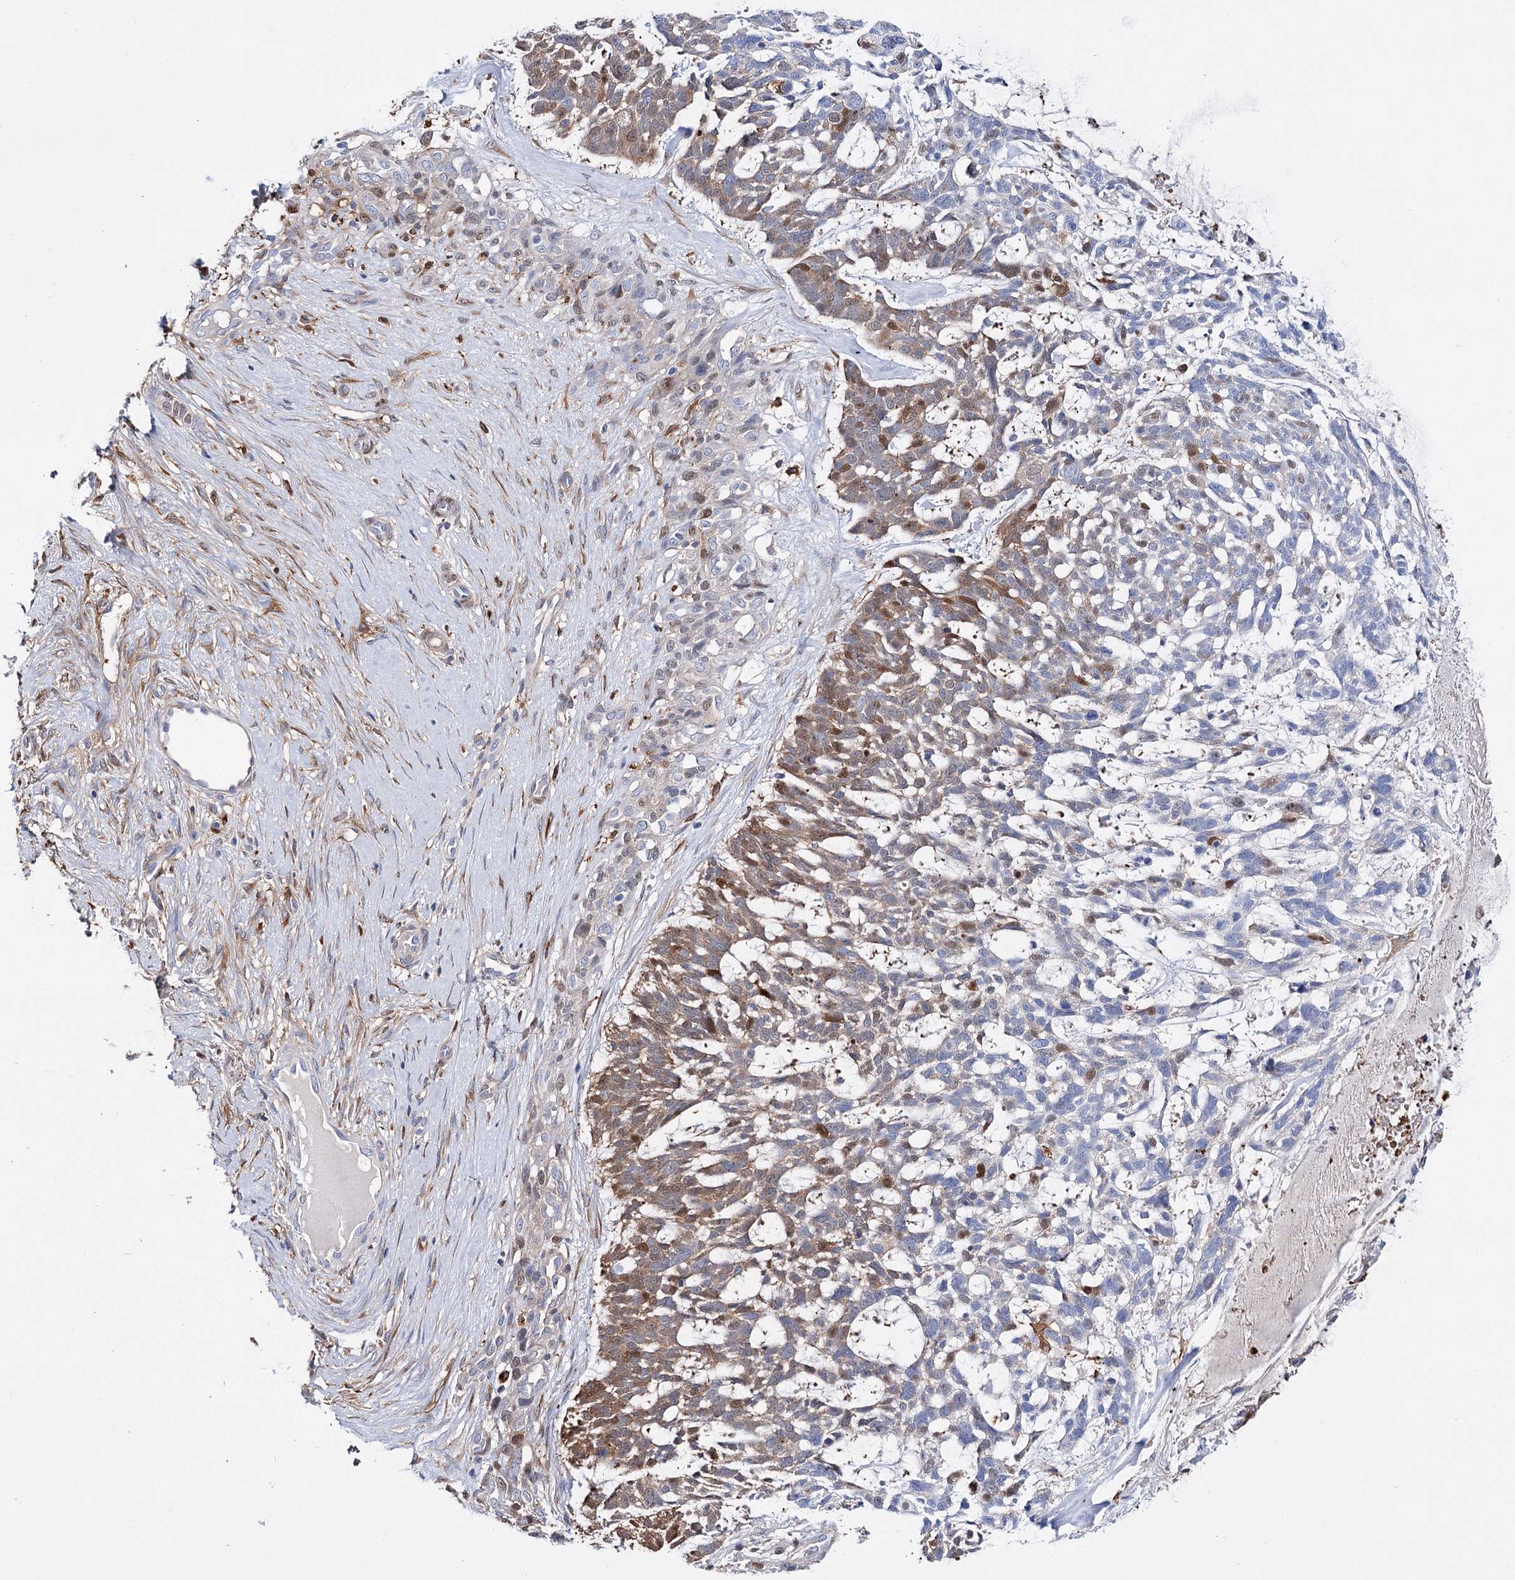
{"staining": {"intensity": "moderate", "quantity": "25%-75%", "location": "cytoplasmic/membranous"}, "tissue": "skin cancer", "cell_type": "Tumor cells", "image_type": "cancer", "snomed": [{"axis": "morphology", "description": "Basal cell carcinoma"}, {"axis": "topography", "description": "Skin"}], "caption": "Immunohistochemical staining of human skin cancer displays medium levels of moderate cytoplasmic/membranous positivity in about 25%-75% of tumor cells.", "gene": "CFAP46", "patient": {"sex": "male", "age": 88}}